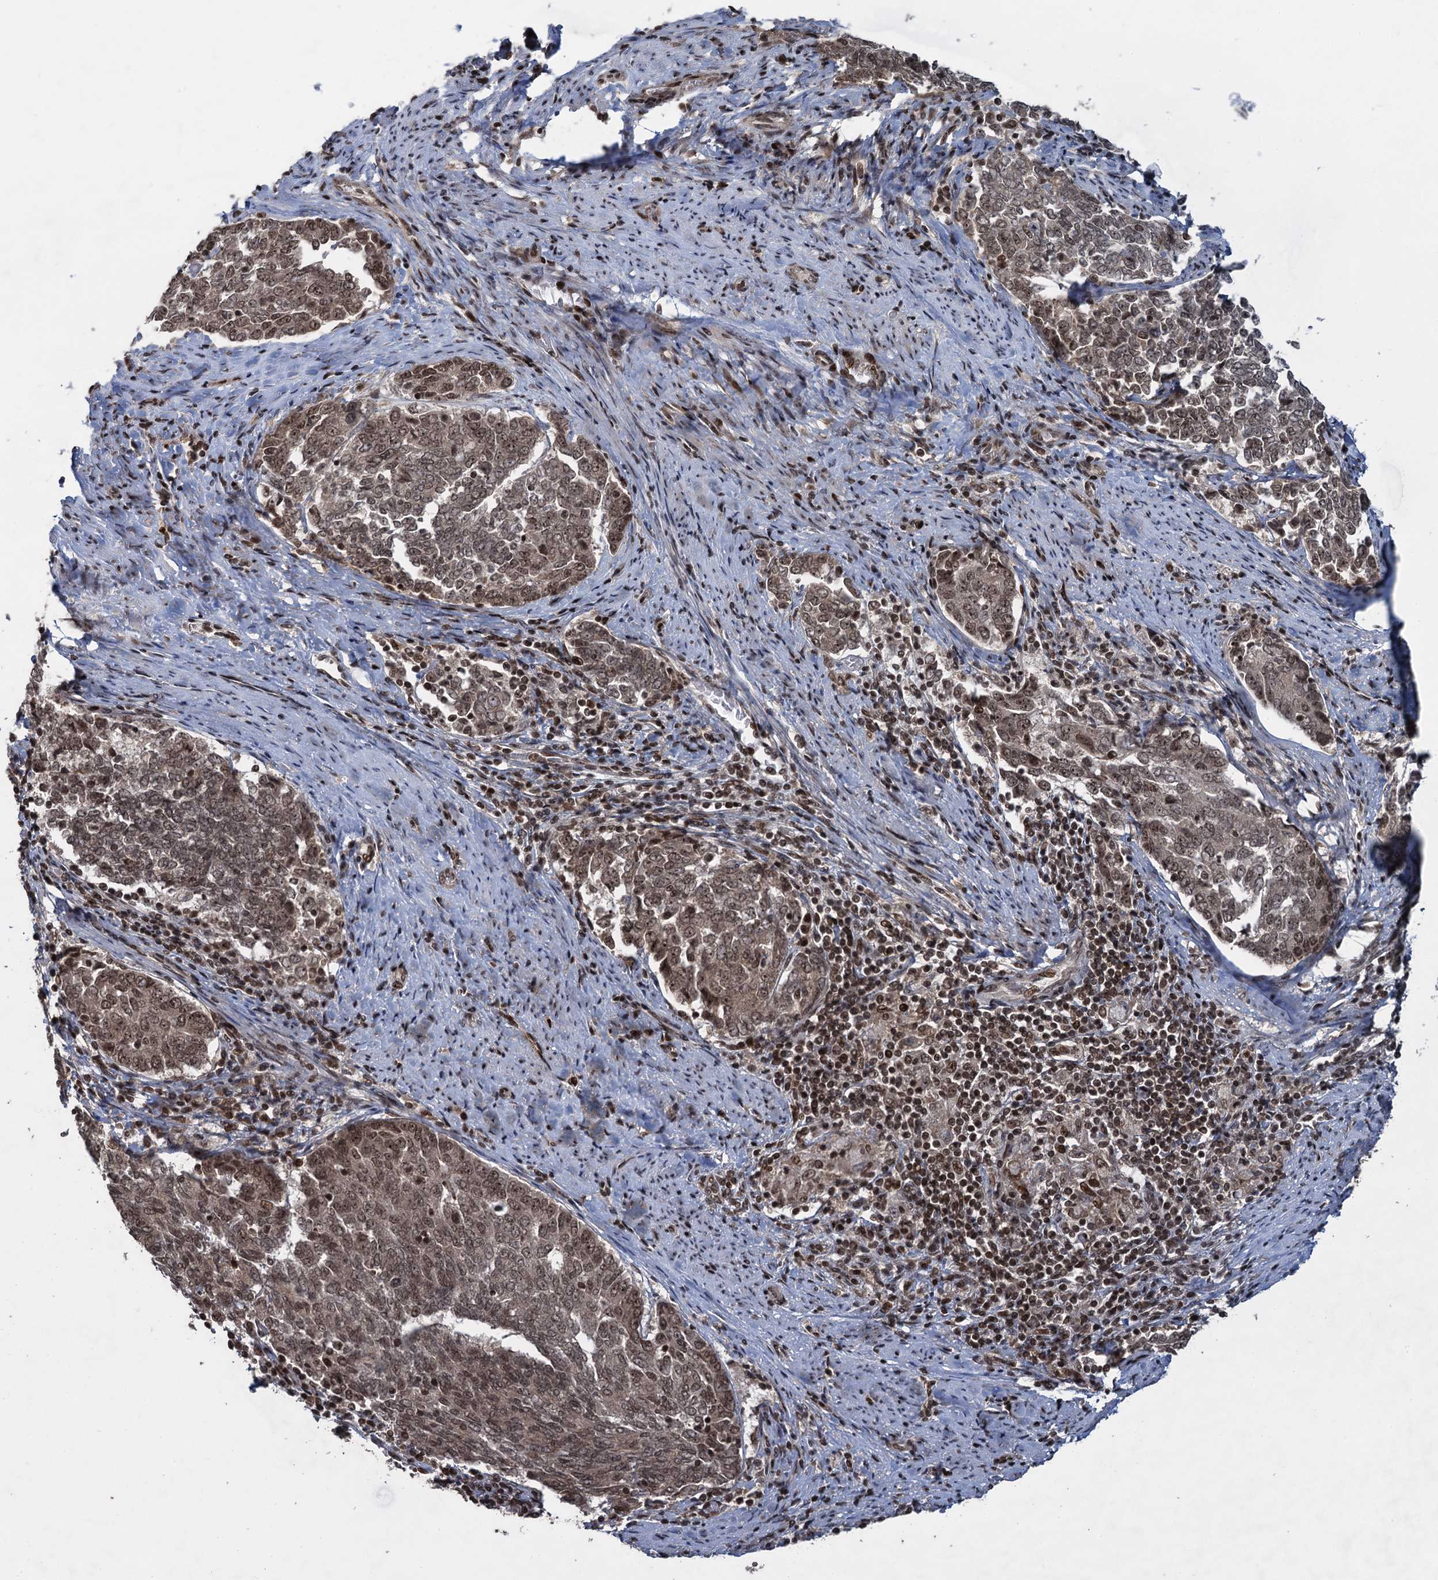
{"staining": {"intensity": "moderate", "quantity": ">75%", "location": "nuclear"}, "tissue": "endometrial cancer", "cell_type": "Tumor cells", "image_type": "cancer", "snomed": [{"axis": "morphology", "description": "Adenocarcinoma, NOS"}, {"axis": "topography", "description": "Endometrium"}], "caption": "Adenocarcinoma (endometrial) stained with DAB immunohistochemistry (IHC) reveals medium levels of moderate nuclear expression in about >75% of tumor cells.", "gene": "ZNF169", "patient": {"sex": "female", "age": 80}}